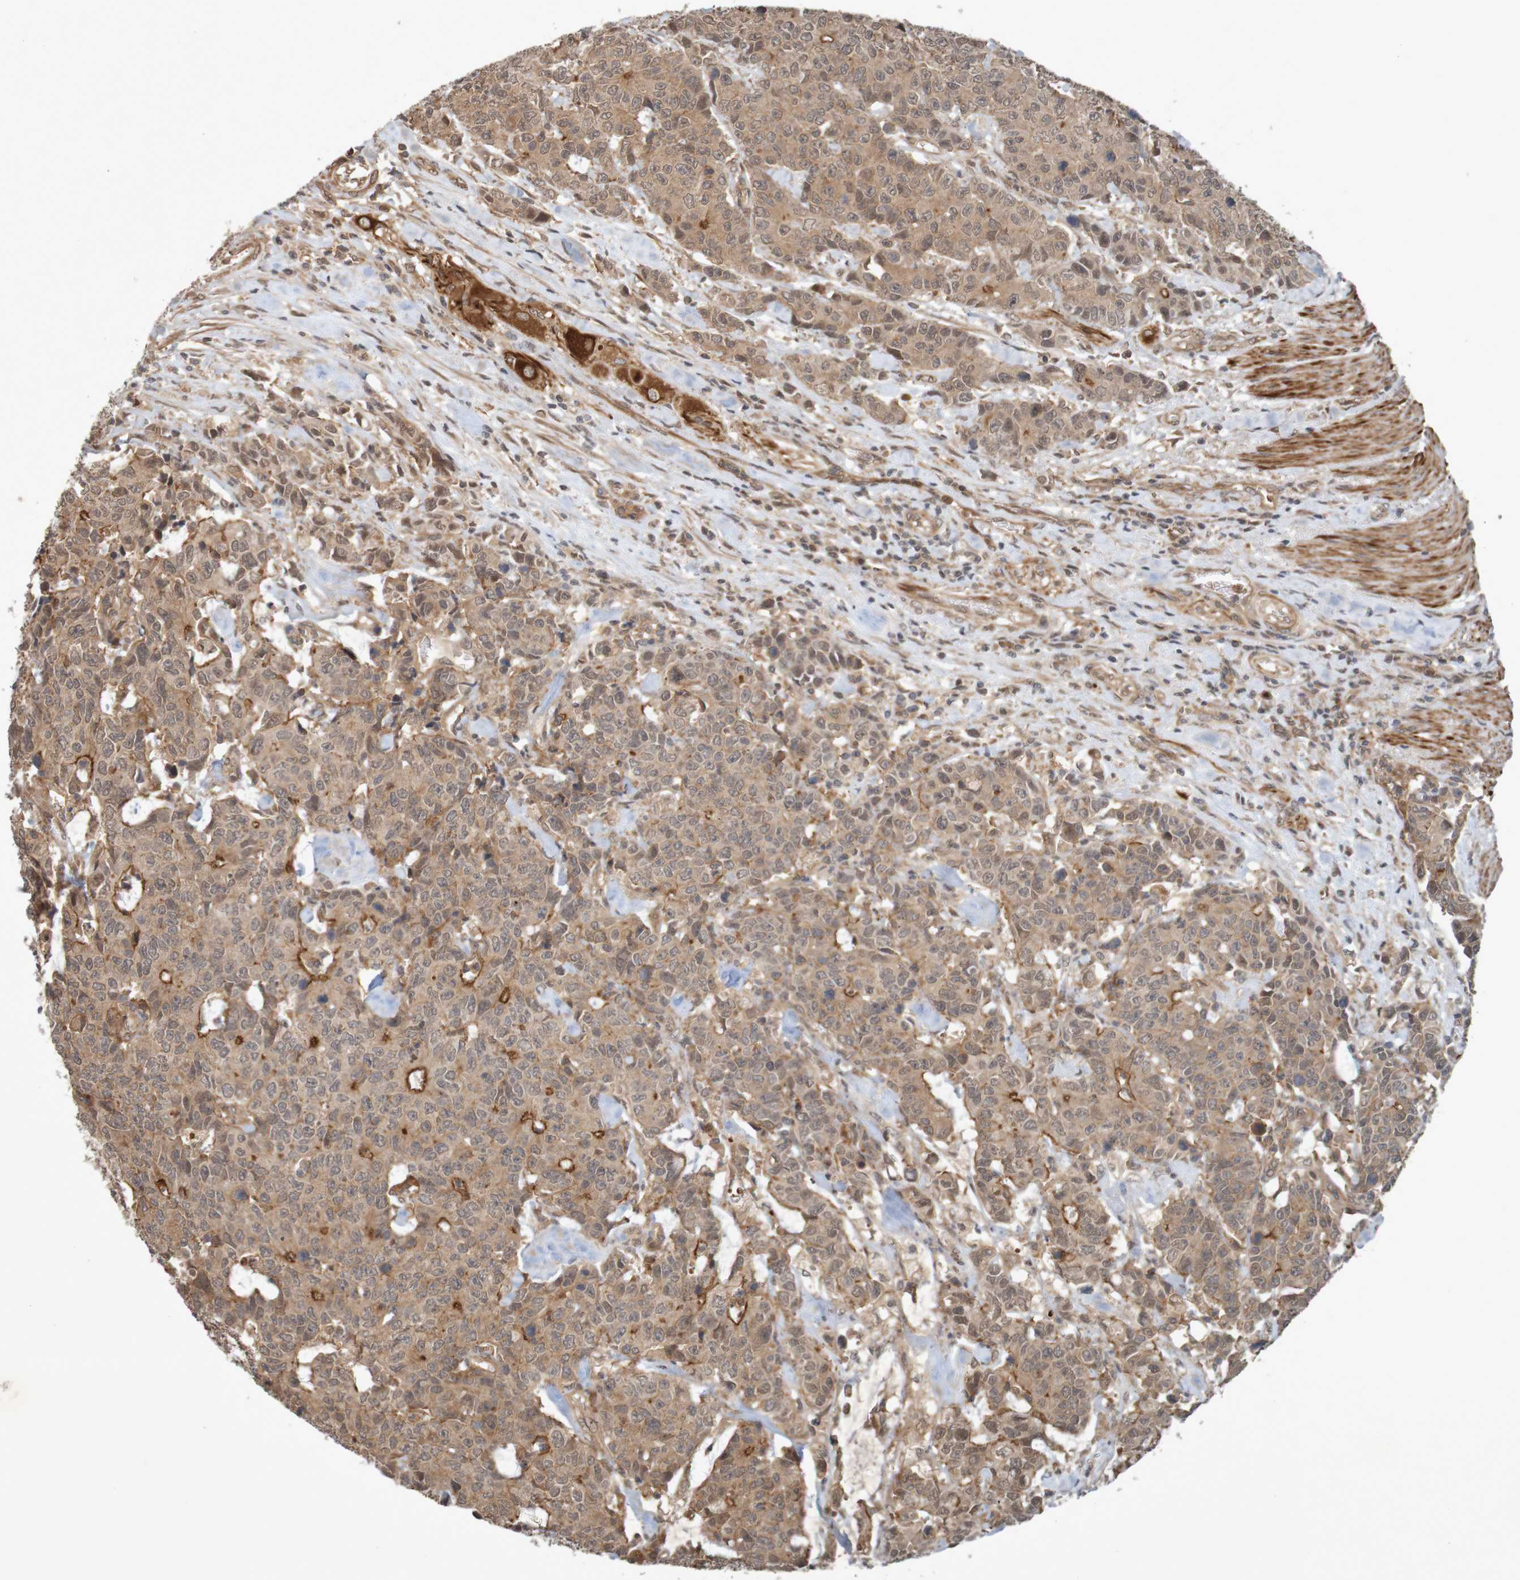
{"staining": {"intensity": "moderate", "quantity": ">75%", "location": "cytoplasmic/membranous"}, "tissue": "colorectal cancer", "cell_type": "Tumor cells", "image_type": "cancer", "snomed": [{"axis": "morphology", "description": "Adenocarcinoma, NOS"}, {"axis": "topography", "description": "Colon"}], "caption": "Protein staining of colorectal adenocarcinoma tissue reveals moderate cytoplasmic/membranous positivity in approximately >75% of tumor cells. The staining was performed using DAB (3,3'-diaminobenzidine), with brown indicating positive protein expression. Nuclei are stained blue with hematoxylin.", "gene": "ARHGEF11", "patient": {"sex": "female", "age": 86}}